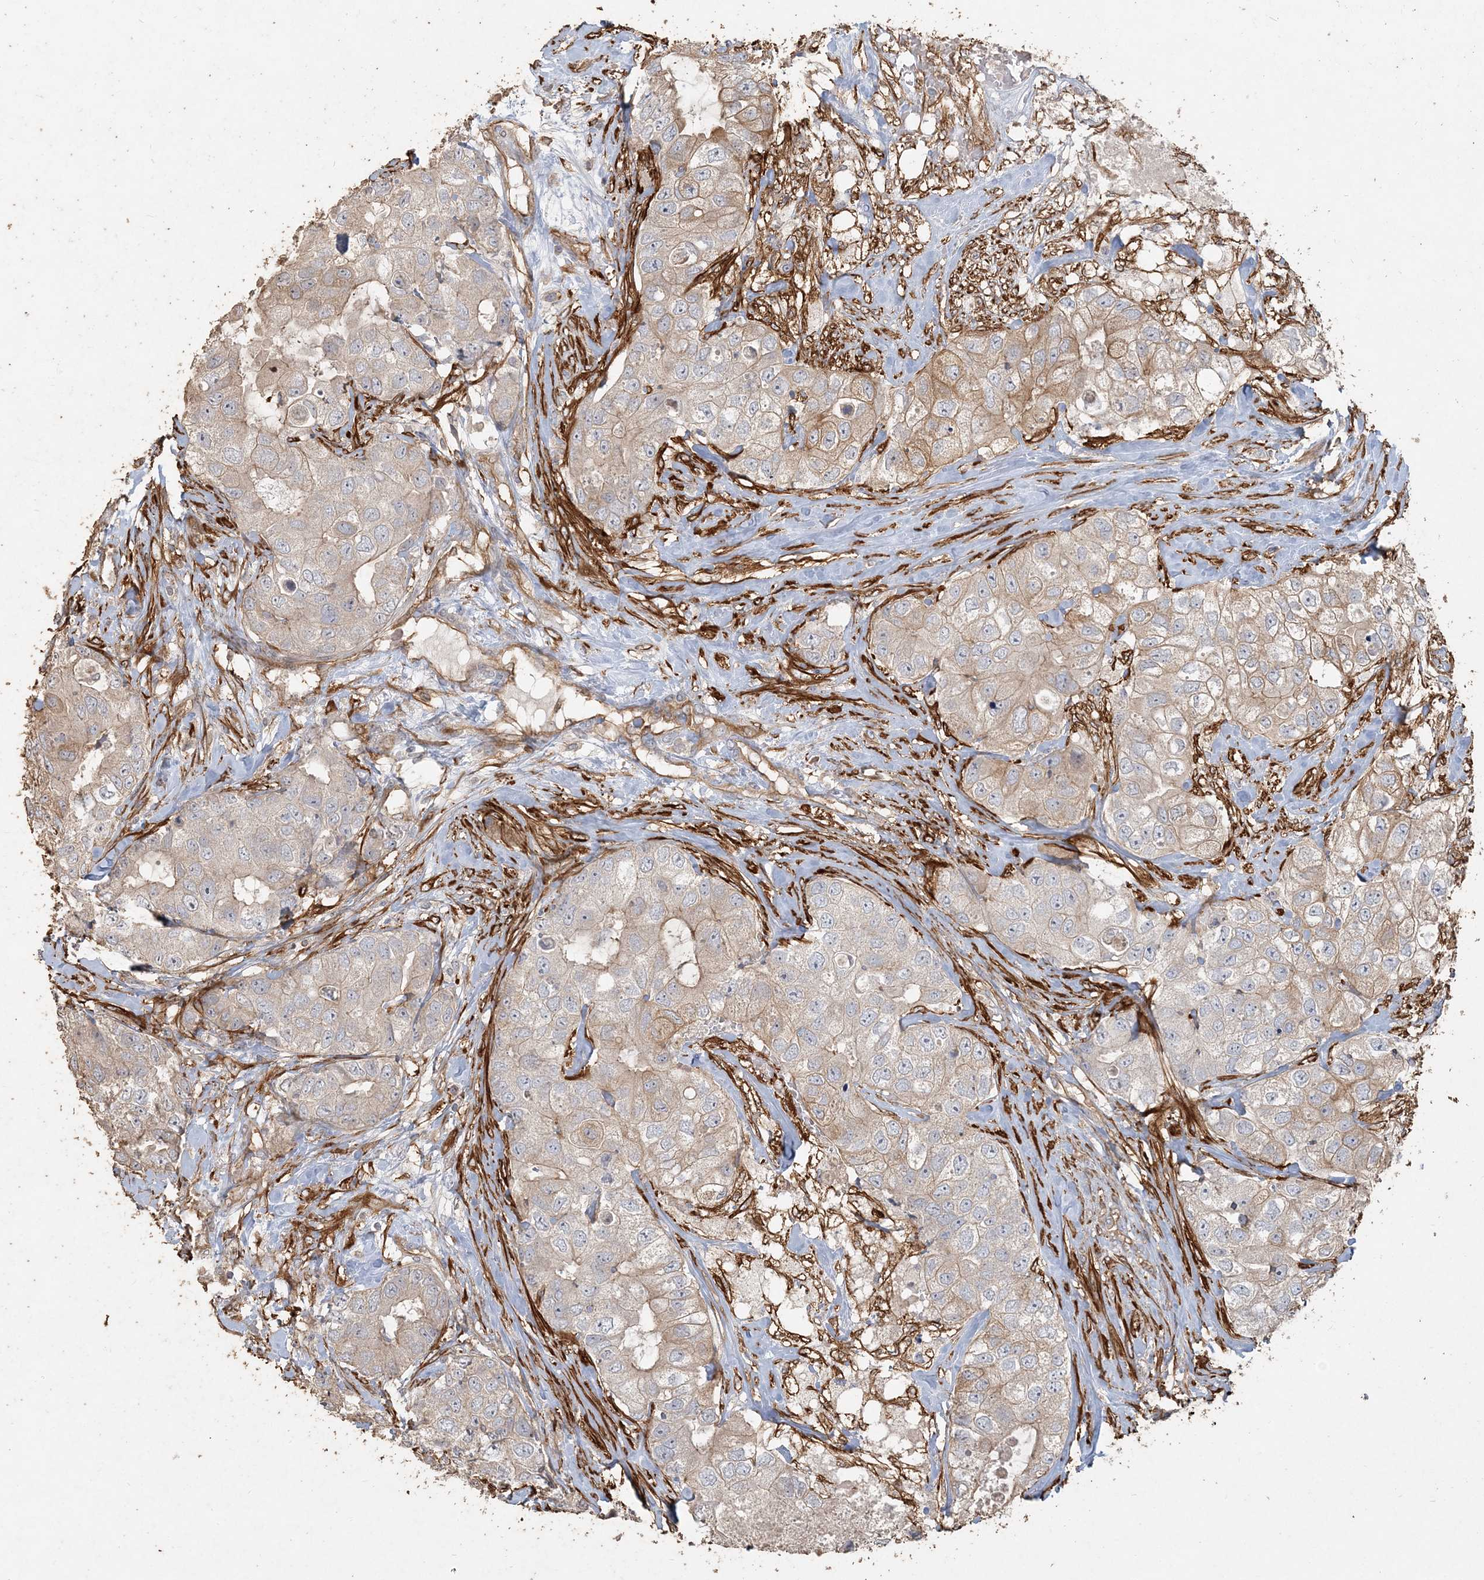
{"staining": {"intensity": "moderate", "quantity": "<25%", "location": "cytoplasmic/membranous"}, "tissue": "breast cancer", "cell_type": "Tumor cells", "image_type": "cancer", "snomed": [{"axis": "morphology", "description": "Duct carcinoma"}, {"axis": "topography", "description": "Breast"}], "caption": "Protein analysis of breast invasive ductal carcinoma tissue demonstrates moderate cytoplasmic/membranous expression in about <25% of tumor cells.", "gene": "RNF145", "patient": {"sex": "female", "age": 62}}